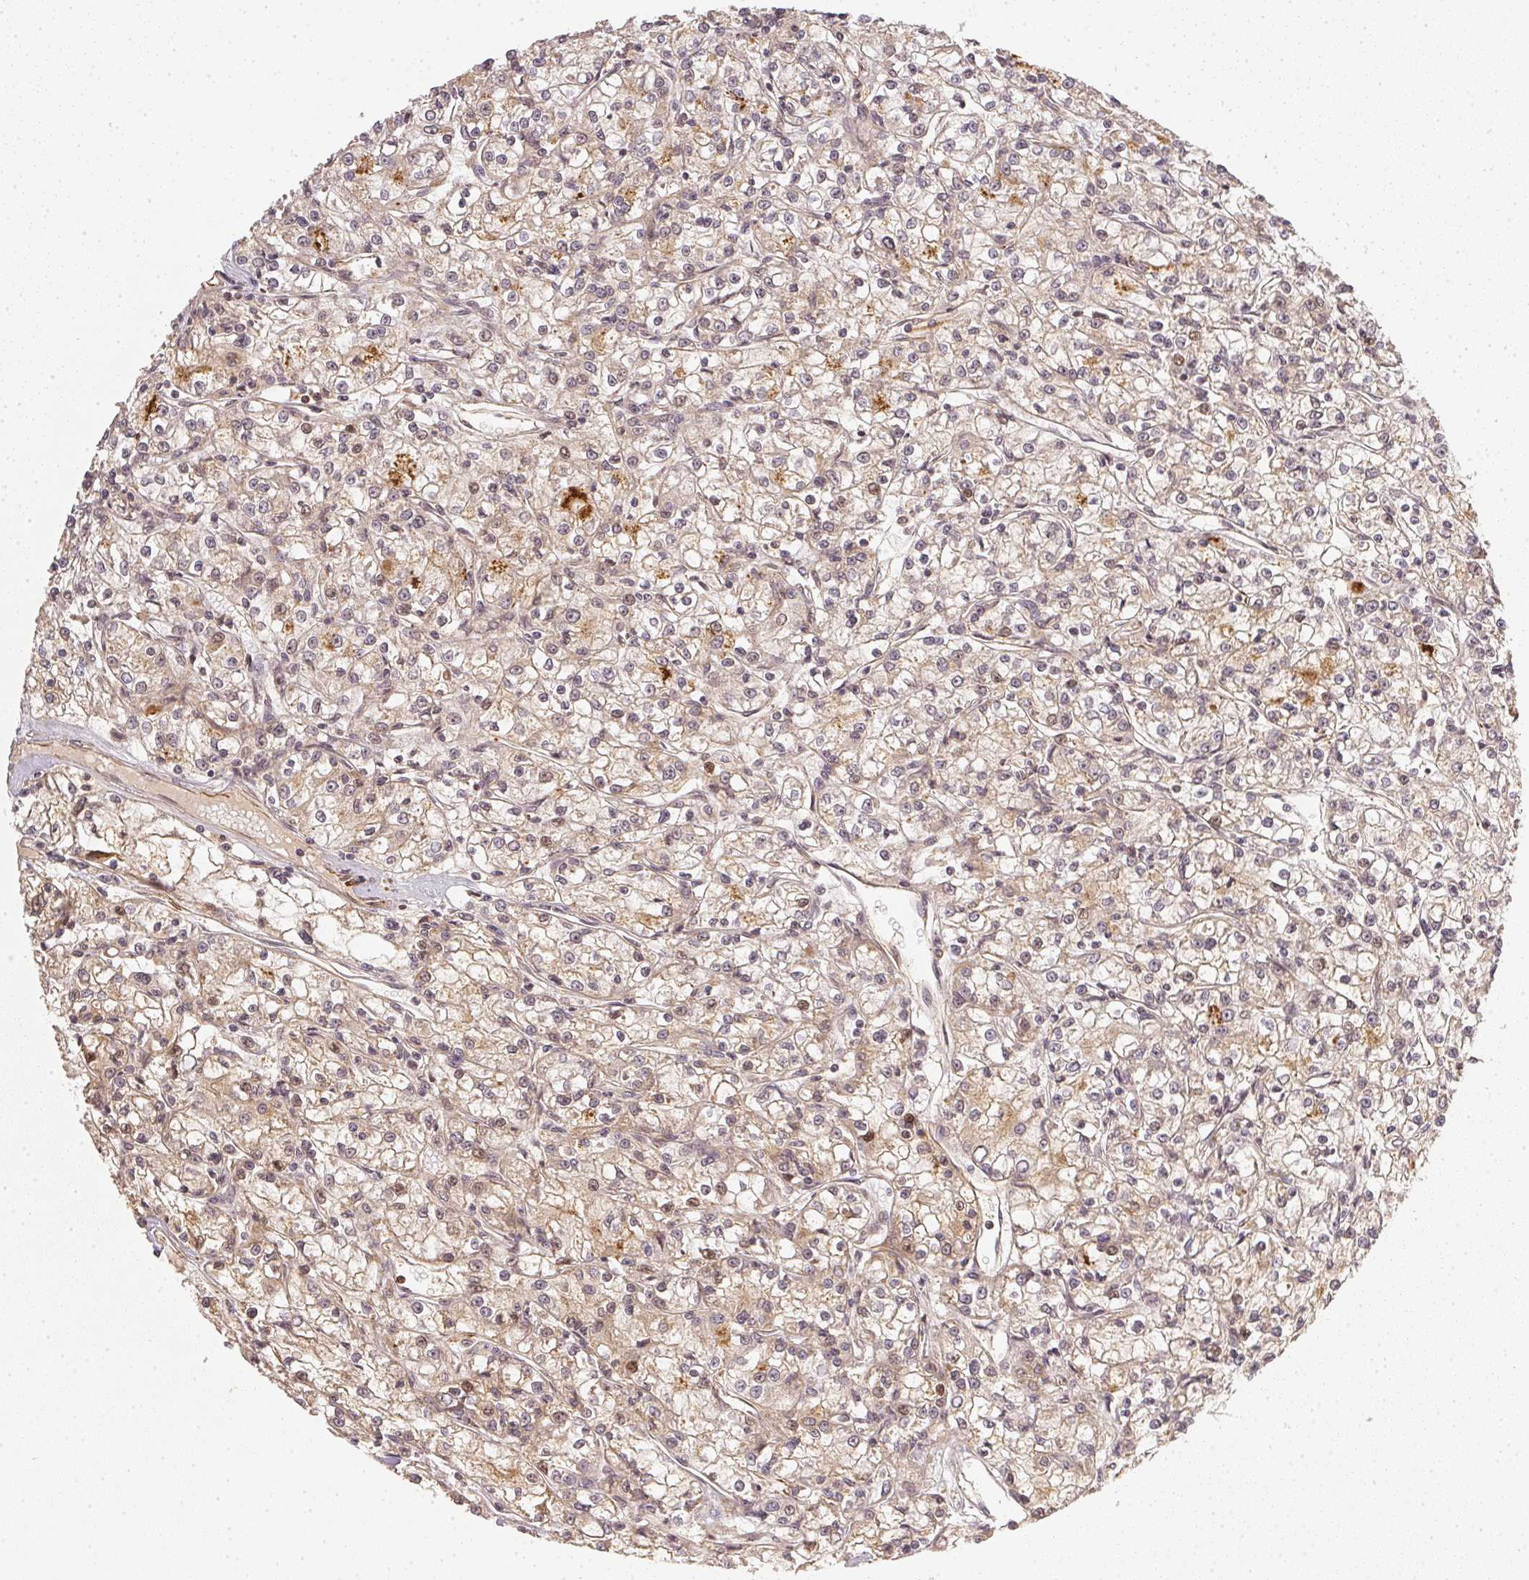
{"staining": {"intensity": "negative", "quantity": "none", "location": "none"}, "tissue": "renal cancer", "cell_type": "Tumor cells", "image_type": "cancer", "snomed": [{"axis": "morphology", "description": "Adenocarcinoma, NOS"}, {"axis": "topography", "description": "Kidney"}], "caption": "Immunohistochemistry image of neoplastic tissue: human renal adenocarcinoma stained with DAB (3,3'-diaminobenzidine) displays no significant protein expression in tumor cells.", "gene": "SERPINE1", "patient": {"sex": "female", "age": 59}}